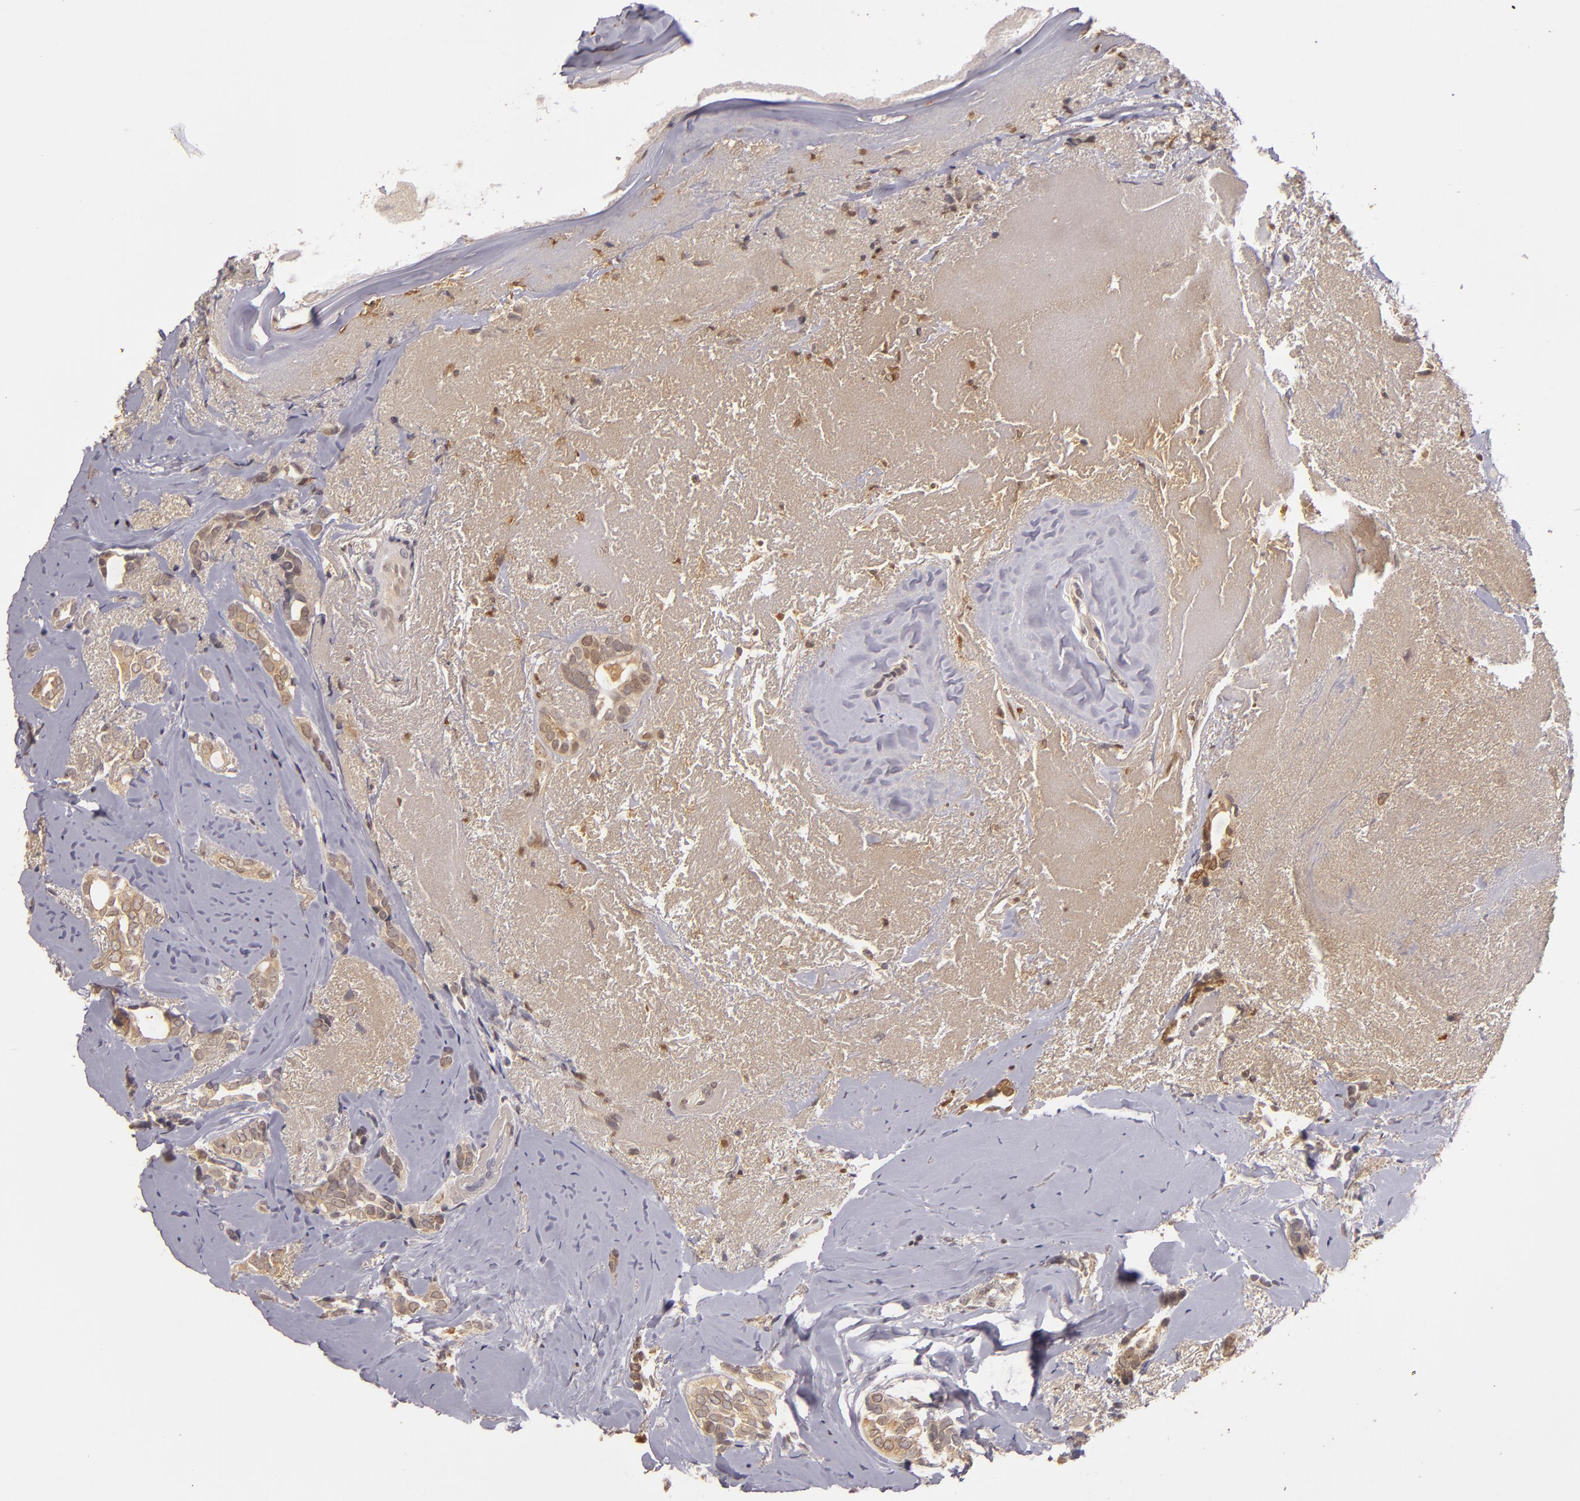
{"staining": {"intensity": "moderate", "quantity": ">75%", "location": "cytoplasmic/membranous,nuclear"}, "tissue": "breast cancer", "cell_type": "Tumor cells", "image_type": "cancer", "snomed": [{"axis": "morphology", "description": "Duct carcinoma"}, {"axis": "topography", "description": "Breast"}], "caption": "Immunohistochemical staining of breast cancer shows medium levels of moderate cytoplasmic/membranous and nuclear staining in about >75% of tumor cells. (DAB = brown stain, brightfield microscopy at high magnification).", "gene": "LRG1", "patient": {"sex": "female", "age": 54}}